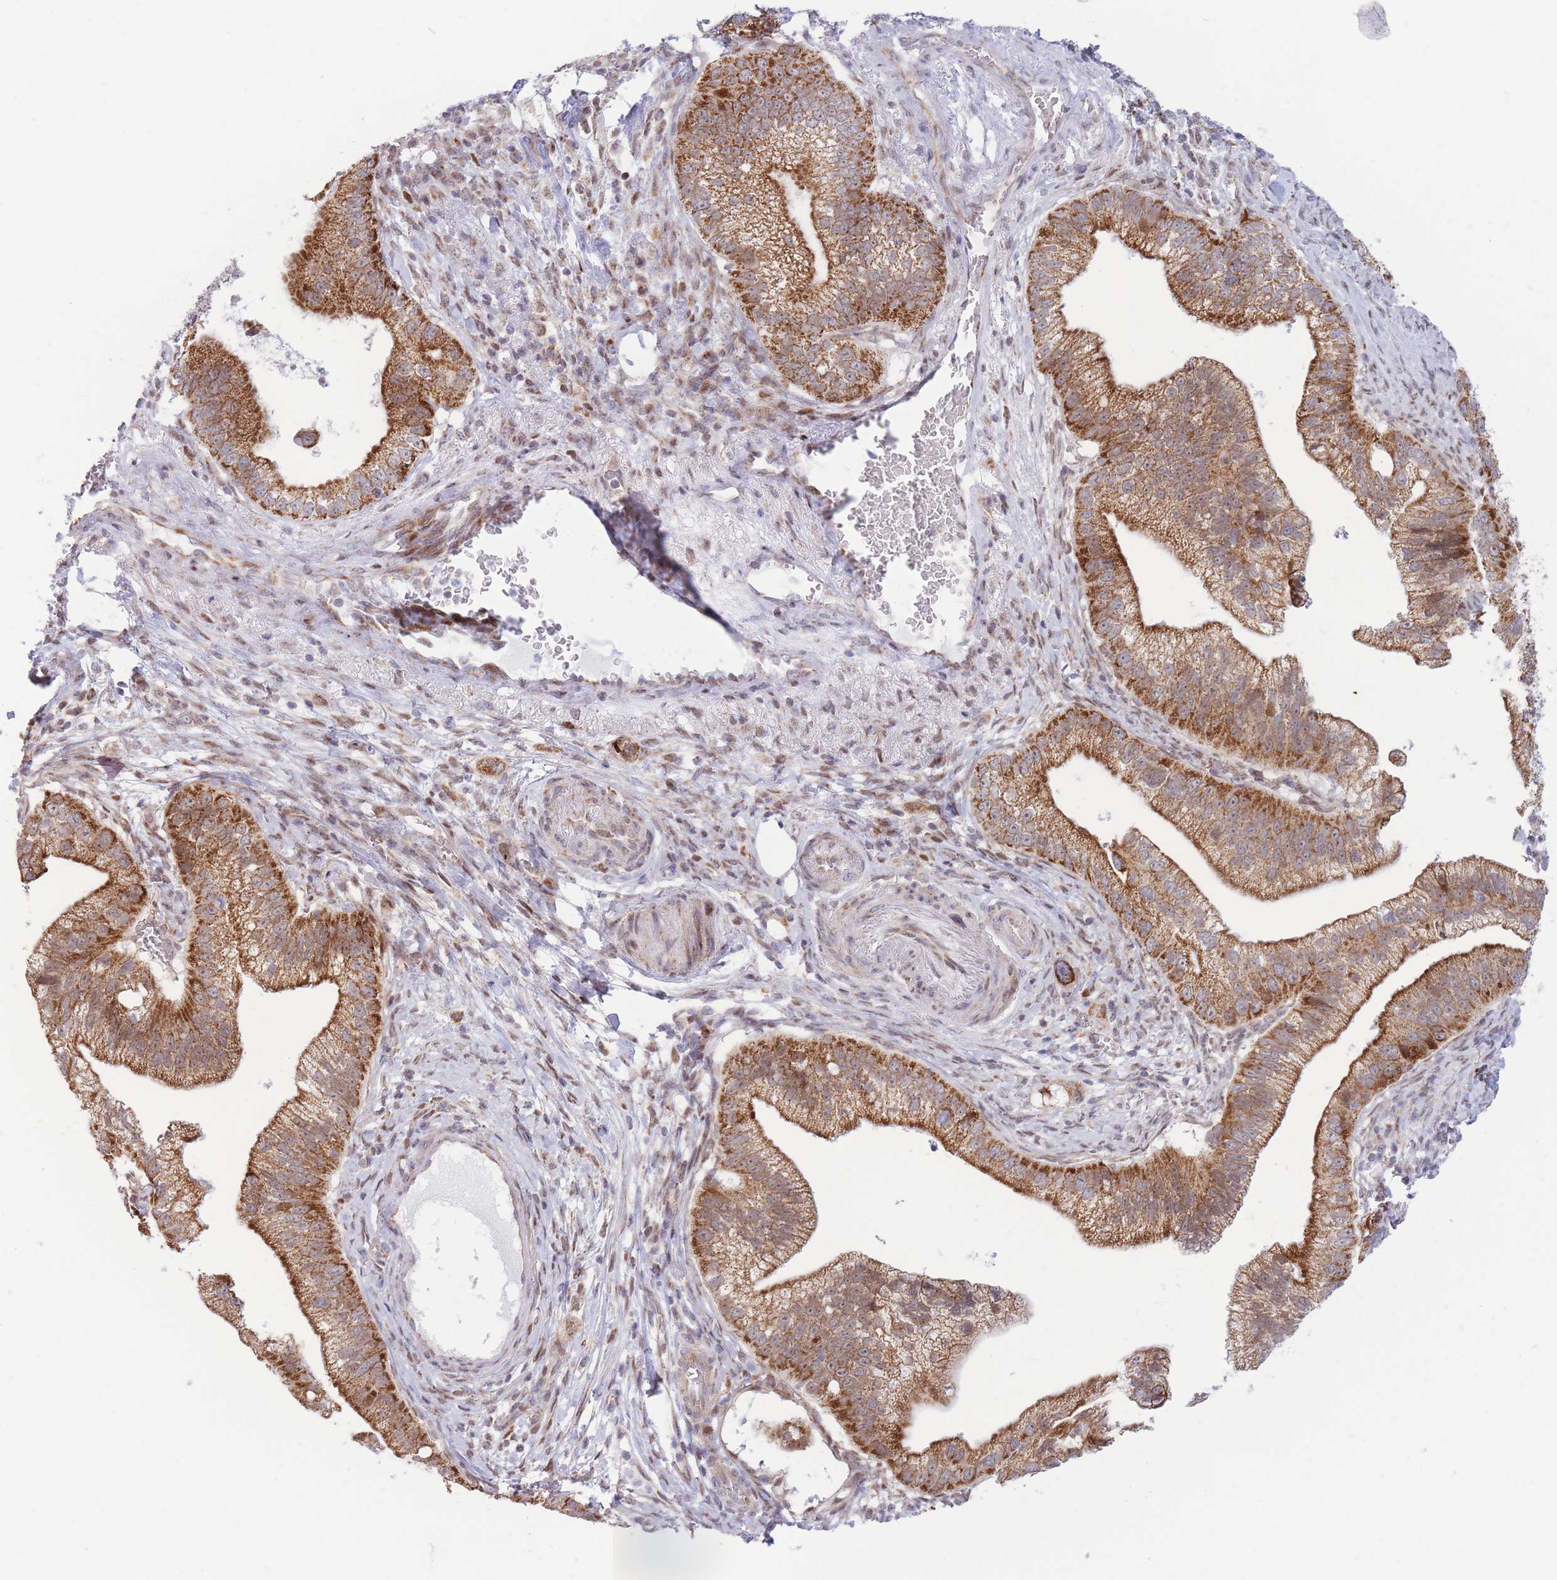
{"staining": {"intensity": "strong", "quantity": ">75%", "location": "cytoplasmic/membranous"}, "tissue": "pancreatic cancer", "cell_type": "Tumor cells", "image_type": "cancer", "snomed": [{"axis": "morphology", "description": "Adenocarcinoma, NOS"}, {"axis": "topography", "description": "Pancreas"}], "caption": "The photomicrograph shows immunohistochemical staining of pancreatic cancer (adenocarcinoma). There is strong cytoplasmic/membranous expression is appreciated in approximately >75% of tumor cells.", "gene": "MOB4", "patient": {"sex": "male", "age": 70}}